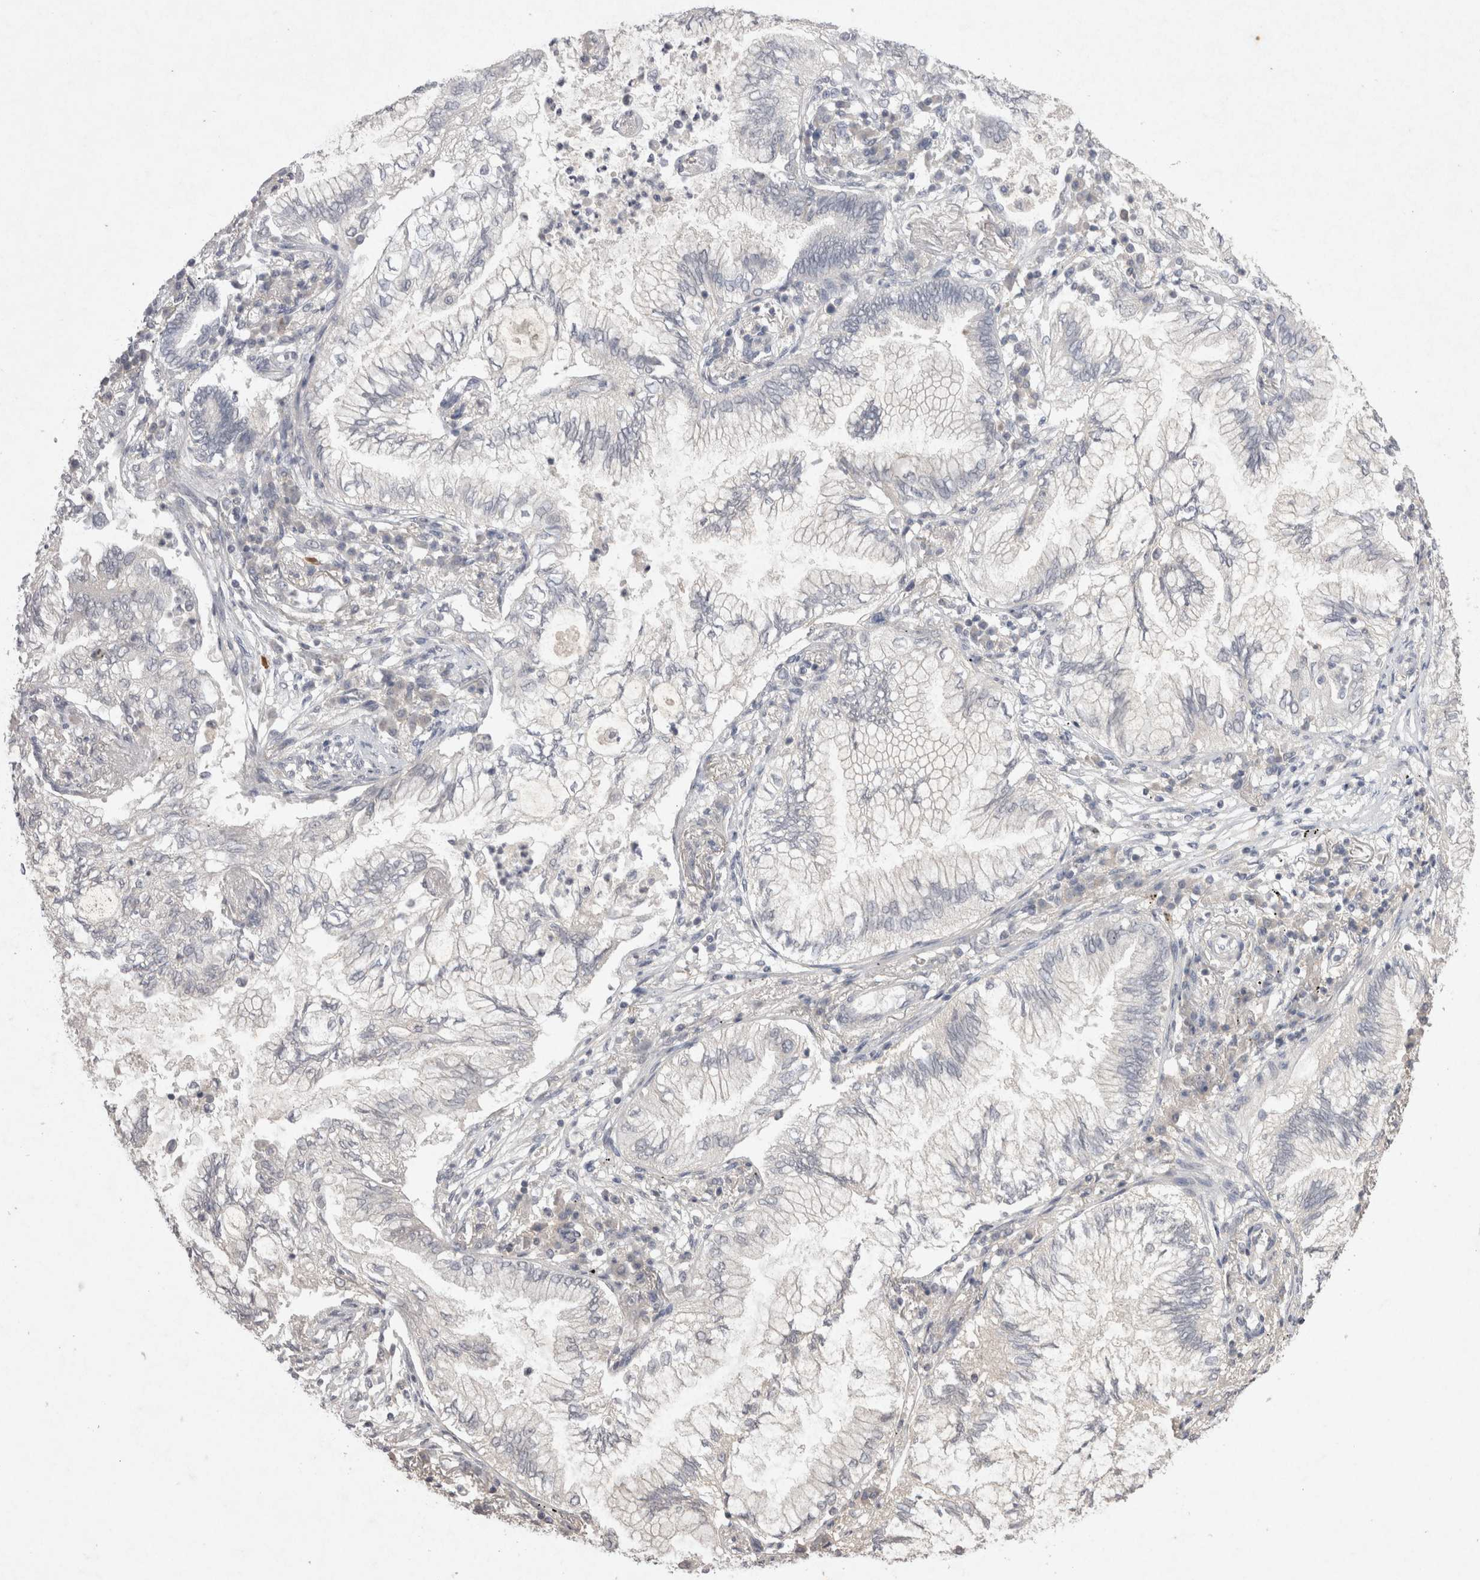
{"staining": {"intensity": "negative", "quantity": "none", "location": "none"}, "tissue": "lung cancer", "cell_type": "Tumor cells", "image_type": "cancer", "snomed": [{"axis": "morphology", "description": "Normal tissue, NOS"}, {"axis": "morphology", "description": "Adenocarcinoma, NOS"}, {"axis": "topography", "description": "Bronchus"}, {"axis": "topography", "description": "Lung"}], "caption": "Tumor cells are negative for protein expression in human lung cancer. (Brightfield microscopy of DAB (3,3'-diaminobenzidine) IHC at high magnification).", "gene": "LYVE1", "patient": {"sex": "female", "age": 70}}